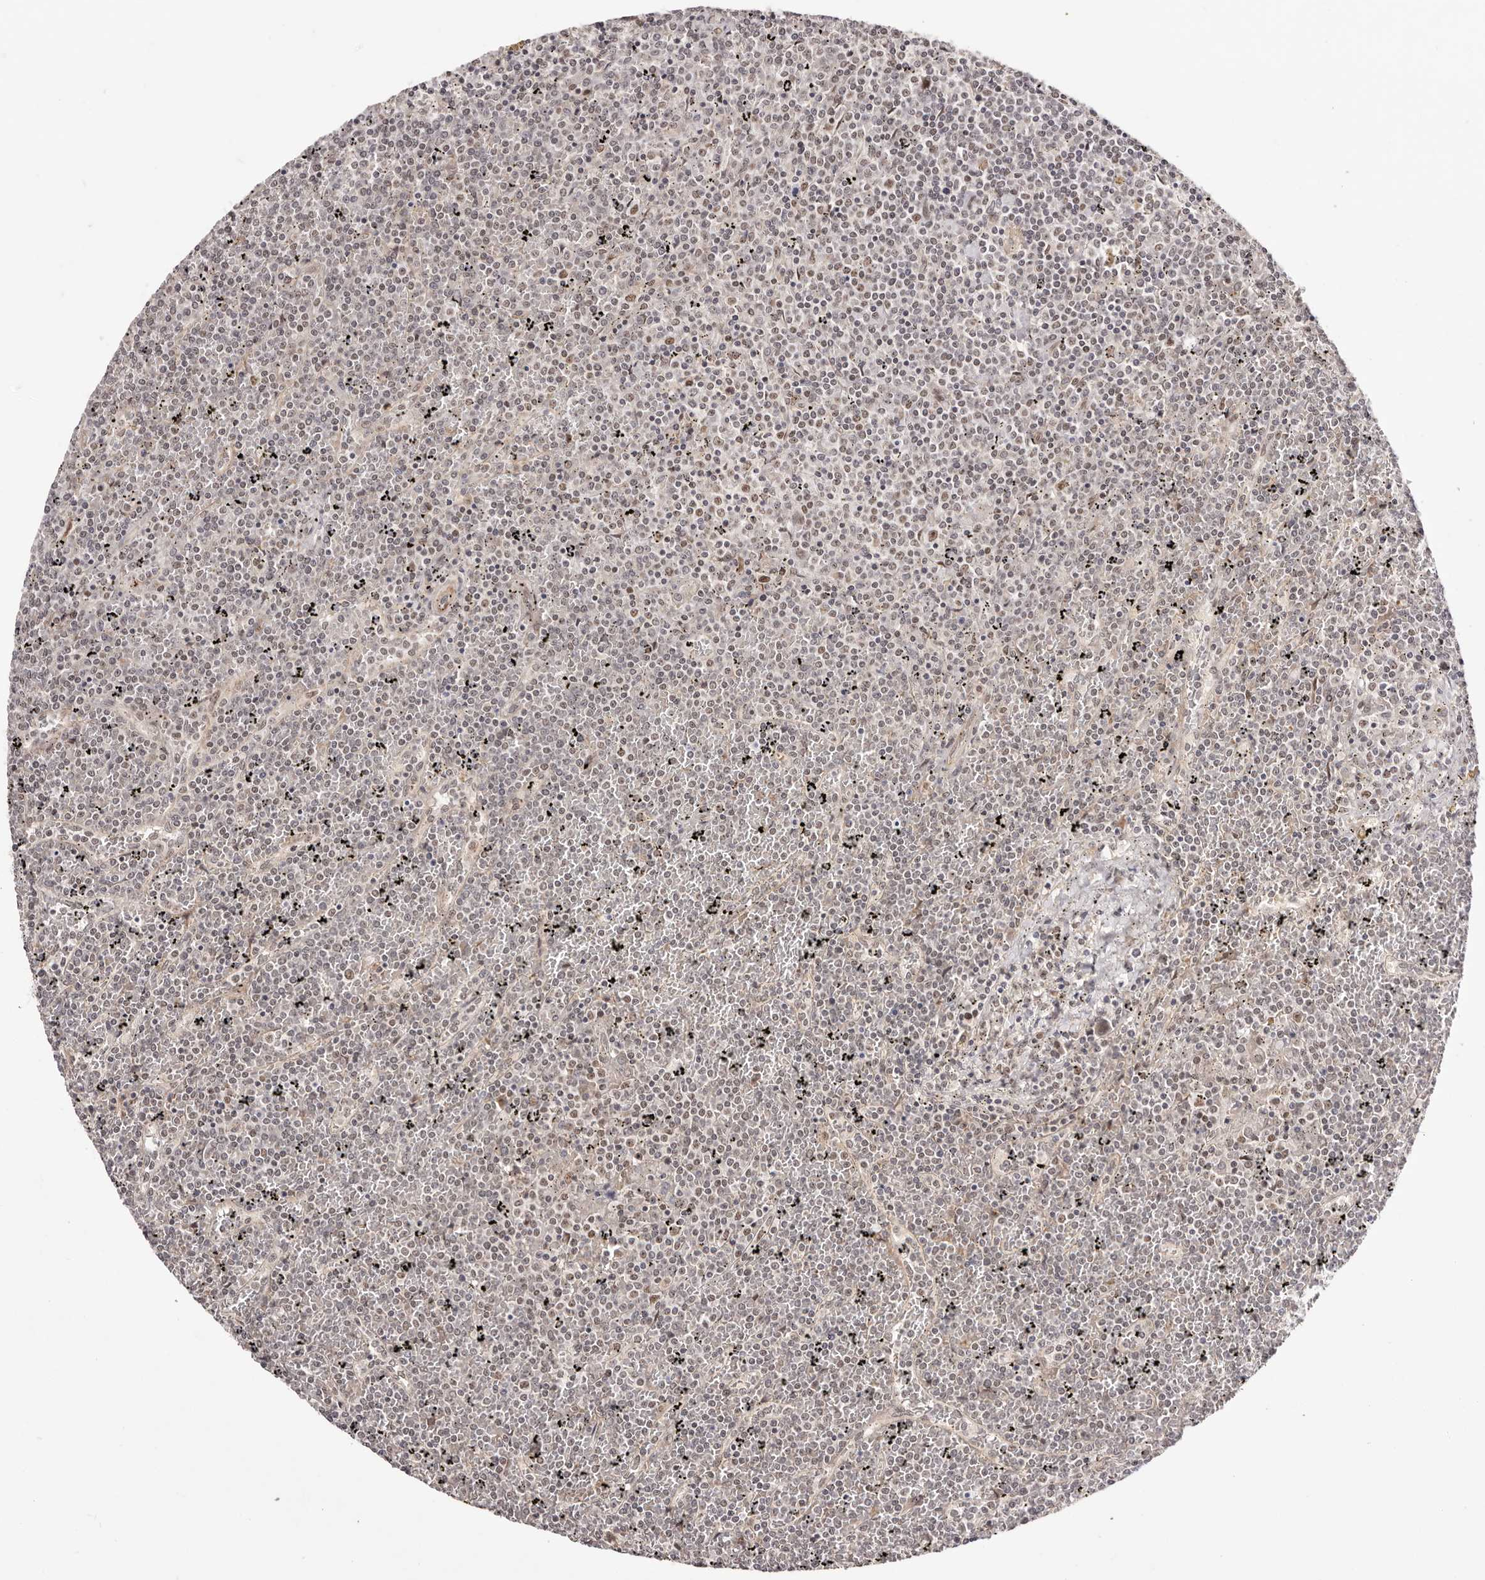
{"staining": {"intensity": "weak", "quantity": "<25%", "location": "nuclear"}, "tissue": "lymphoma", "cell_type": "Tumor cells", "image_type": "cancer", "snomed": [{"axis": "morphology", "description": "Malignant lymphoma, non-Hodgkin's type, Low grade"}, {"axis": "topography", "description": "Spleen"}], "caption": "There is no significant staining in tumor cells of lymphoma.", "gene": "EGR3", "patient": {"sex": "female", "age": 19}}